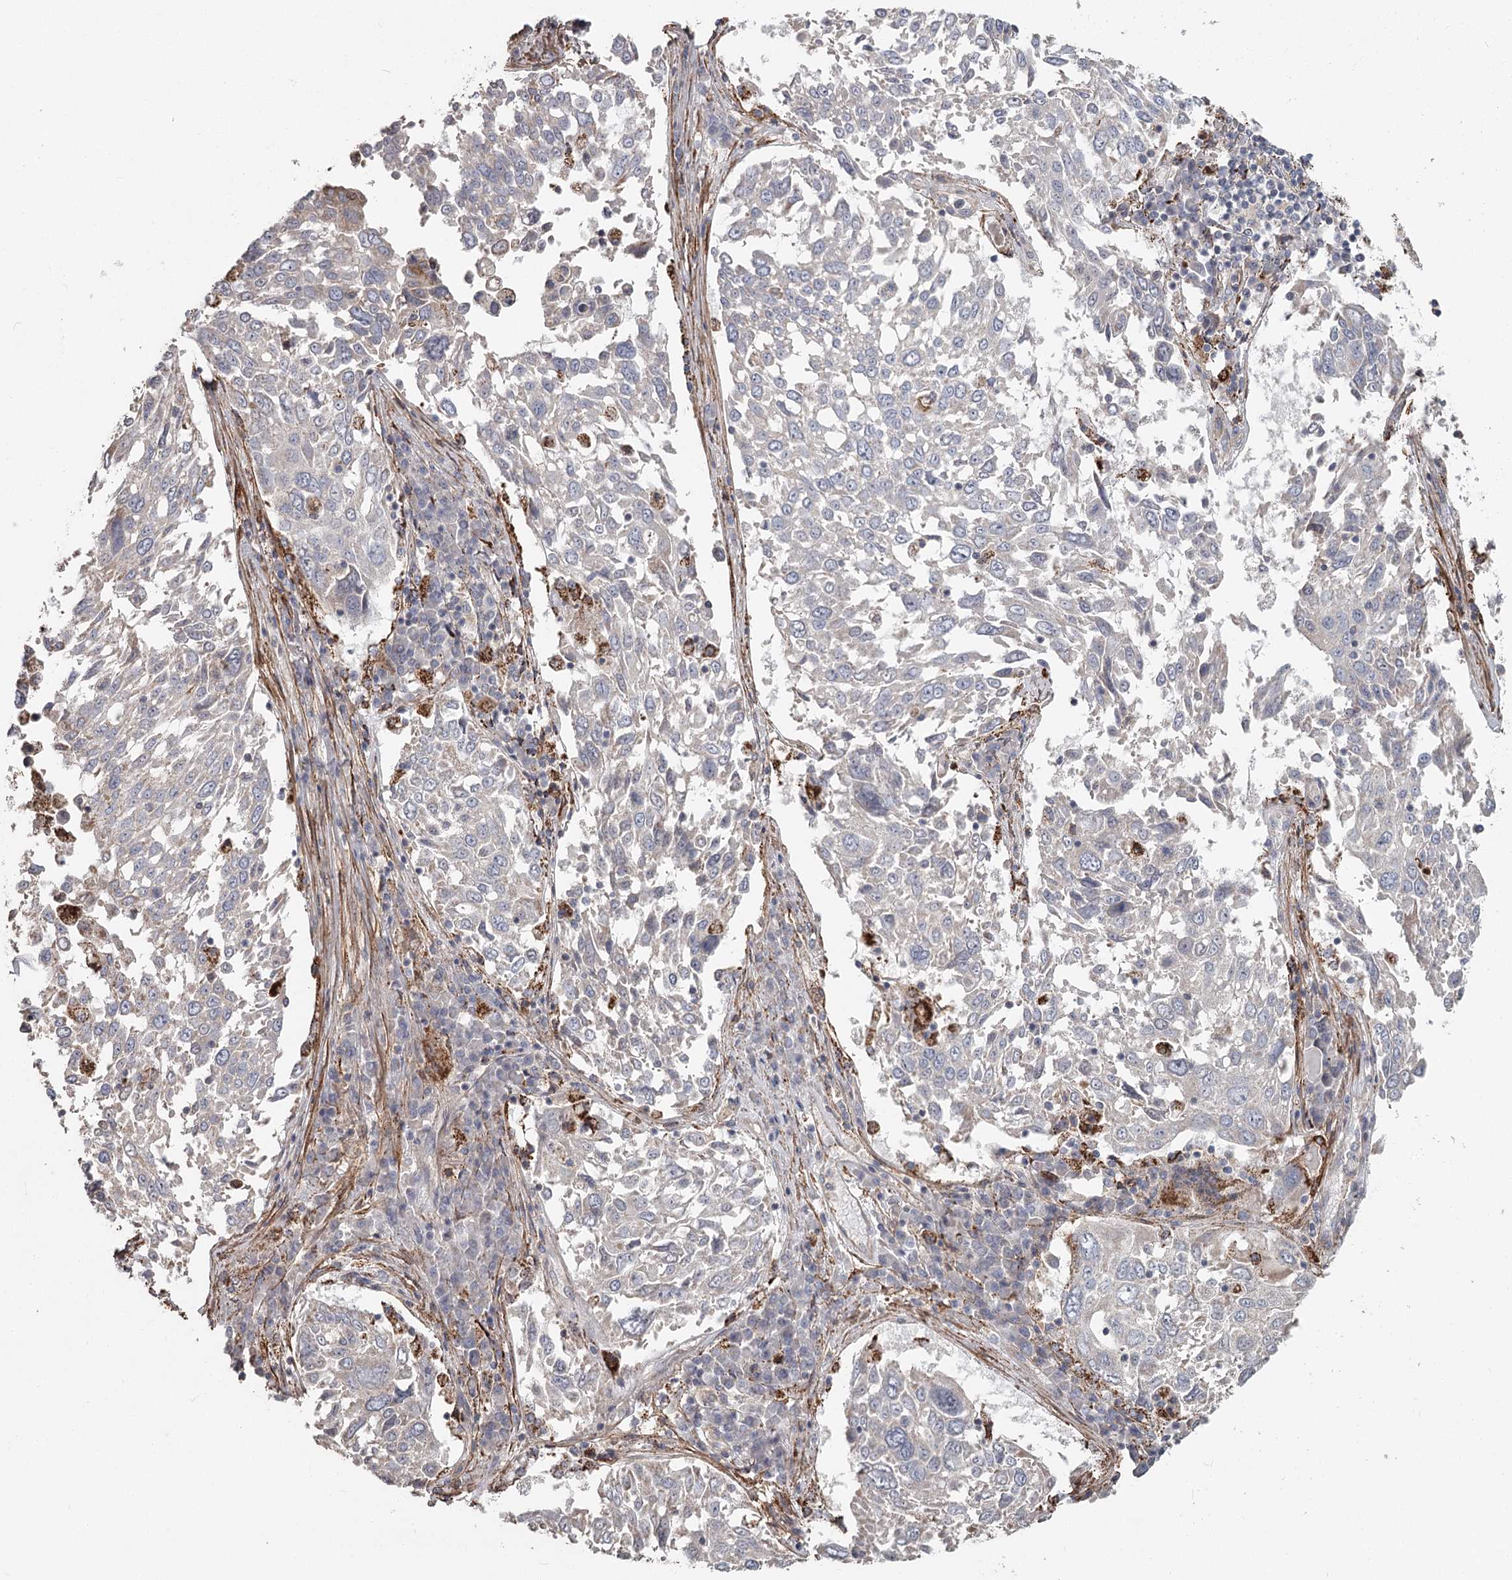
{"staining": {"intensity": "negative", "quantity": "none", "location": "none"}, "tissue": "lung cancer", "cell_type": "Tumor cells", "image_type": "cancer", "snomed": [{"axis": "morphology", "description": "Squamous cell carcinoma, NOS"}, {"axis": "topography", "description": "Lung"}], "caption": "A photomicrograph of human lung squamous cell carcinoma is negative for staining in tumor cells.", "gene": "DHRS9", "patient": {"sex": "male", "age": 65}}